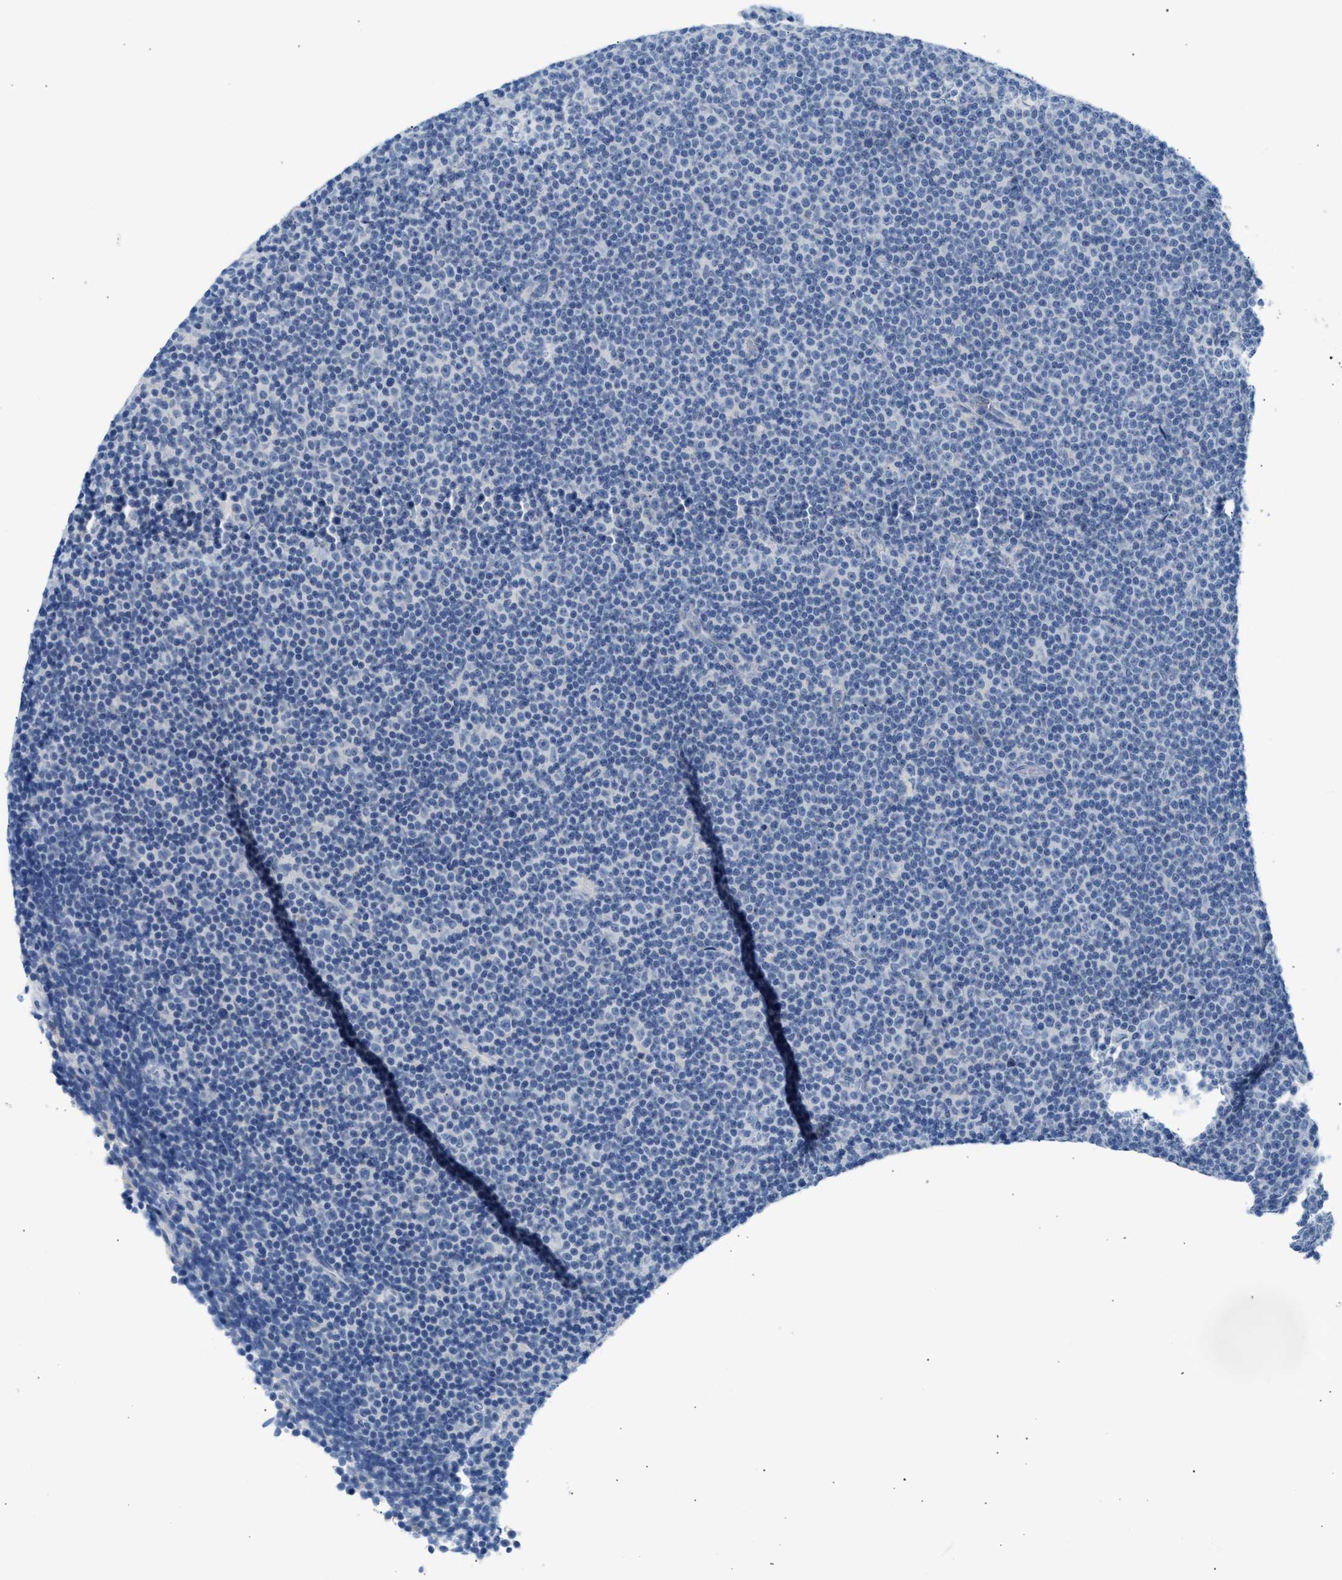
{"staining": {"intensity": "negative", "quantity": "none", "location": "none"}, "tissue": "lymphoma", "cell_type": "Tumor cells", "image_type": "cancer", "snomed": [{"axis": "morphology", "description": "Malignant lymphoma, non-Hodgkin's type, Low grade"}, {"axis": "topography", "description": "Lymph node"}], "caption": "Immunohistochemical staining of human malignant lymphoma, non-Hodgkin's type (low-grade) shows no significant expression in tumor cells. (DAB (3,3'-diaminobenzidine) immunohistochemistry (IHC), high magnification).", "gene": "ERBB2", "patient": {"sex": "female", "age": 67}}